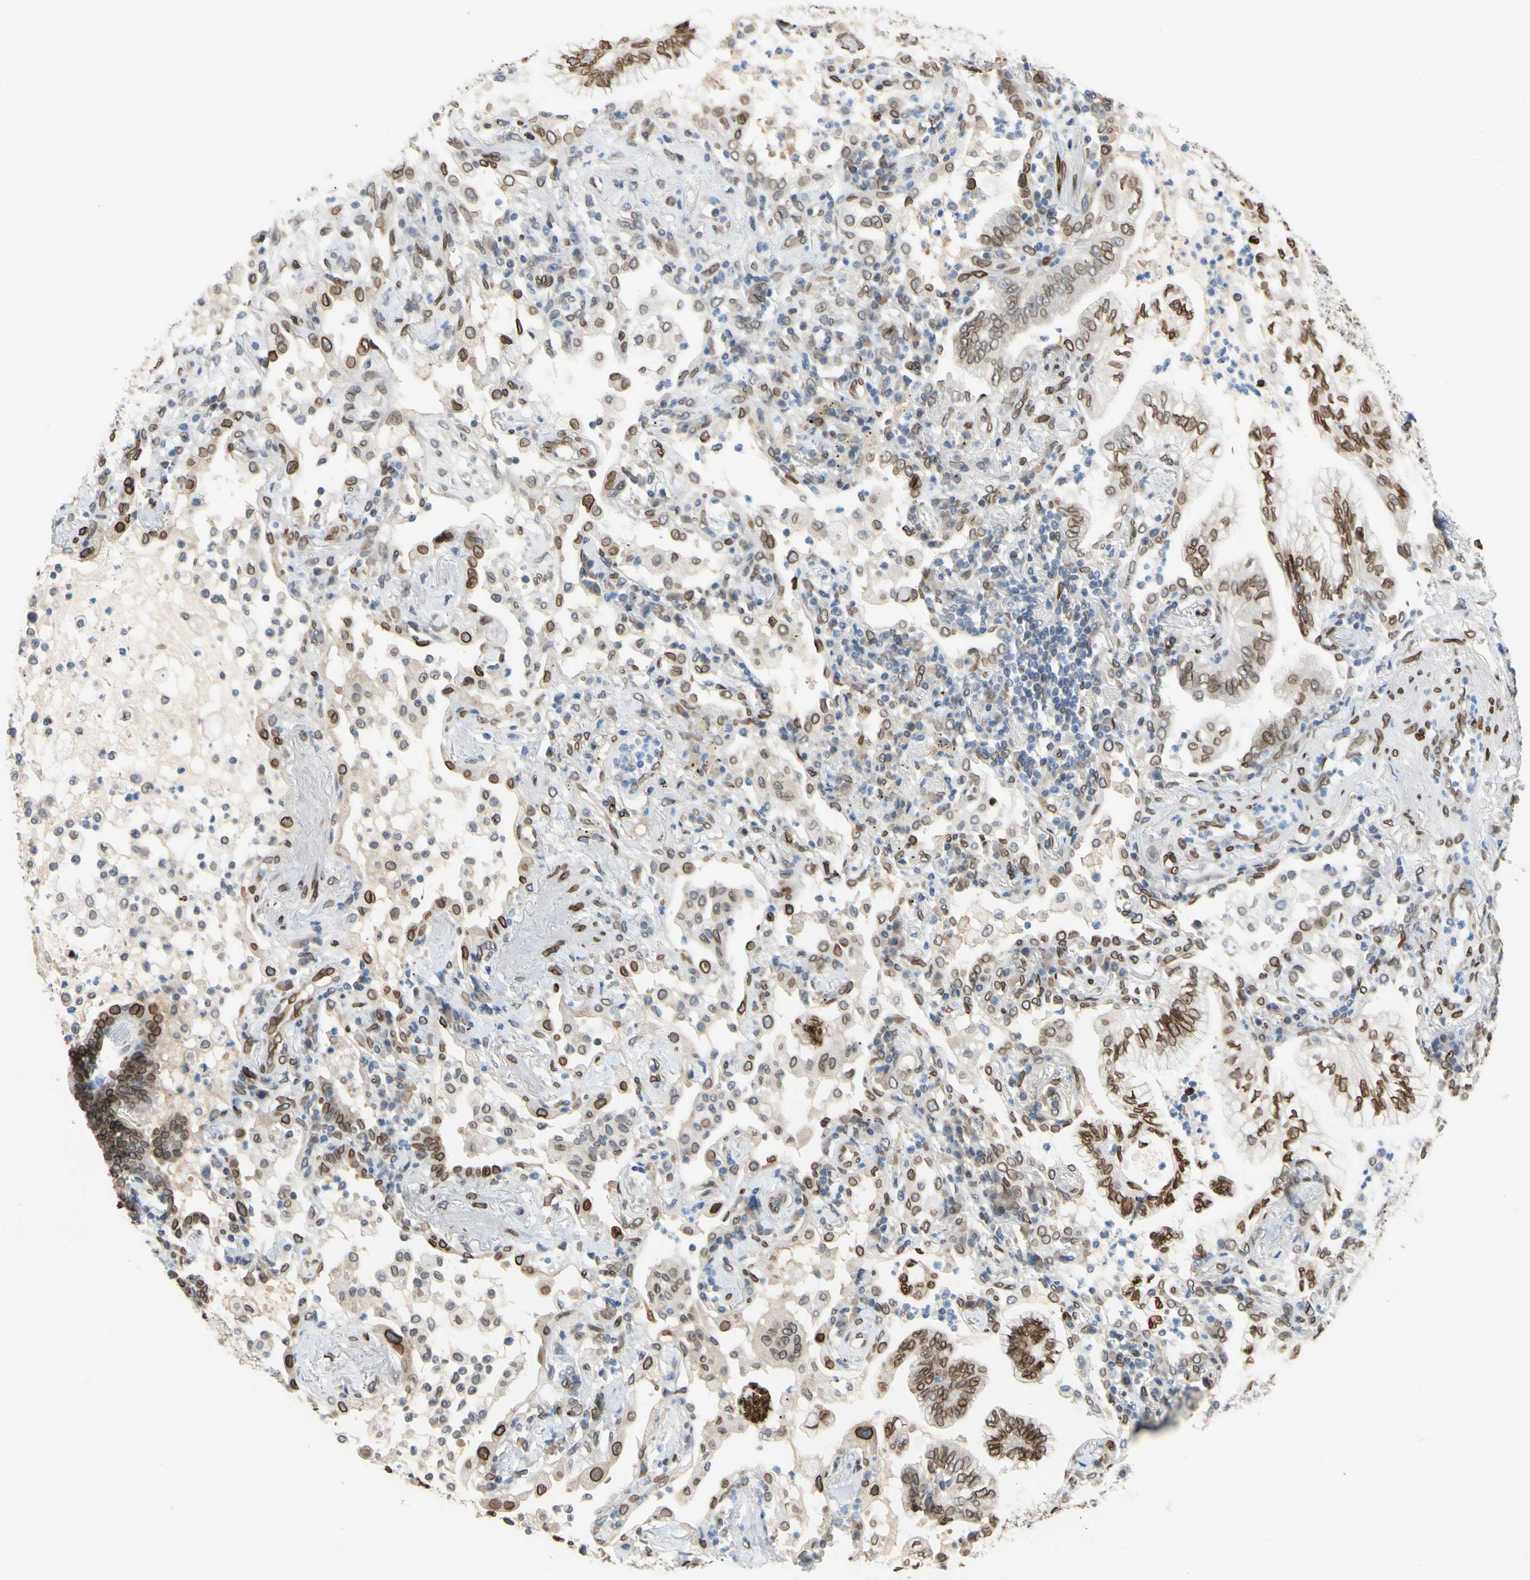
{"staining": {"intensity": "moderate", "quantity": ">75%", "location": "cytoplasmic/membranous,nuclear"}, "tissue": "lung cancer", "cell_type": "Tumor cells", "image_type": "cancer", "snomed": [{"axis": "morphology", "description": "Normal tissue, NOS"}, {"axis": "morphology", "description": "Adenocarcinoma, NOS"}, {"axis": "topography", "description": "Bronchus"}, {"axis": "topography", "description": "Lung"}], "caption": "The micrograph exhibits staining of lung cancer (adenocarcinoma), revealing moderate cytoplasmic/membranous and nuclear protein expression (brown color) within tumor cells.", "gene": "SUN1", "patient": {"sex": "female", "age": 70}}